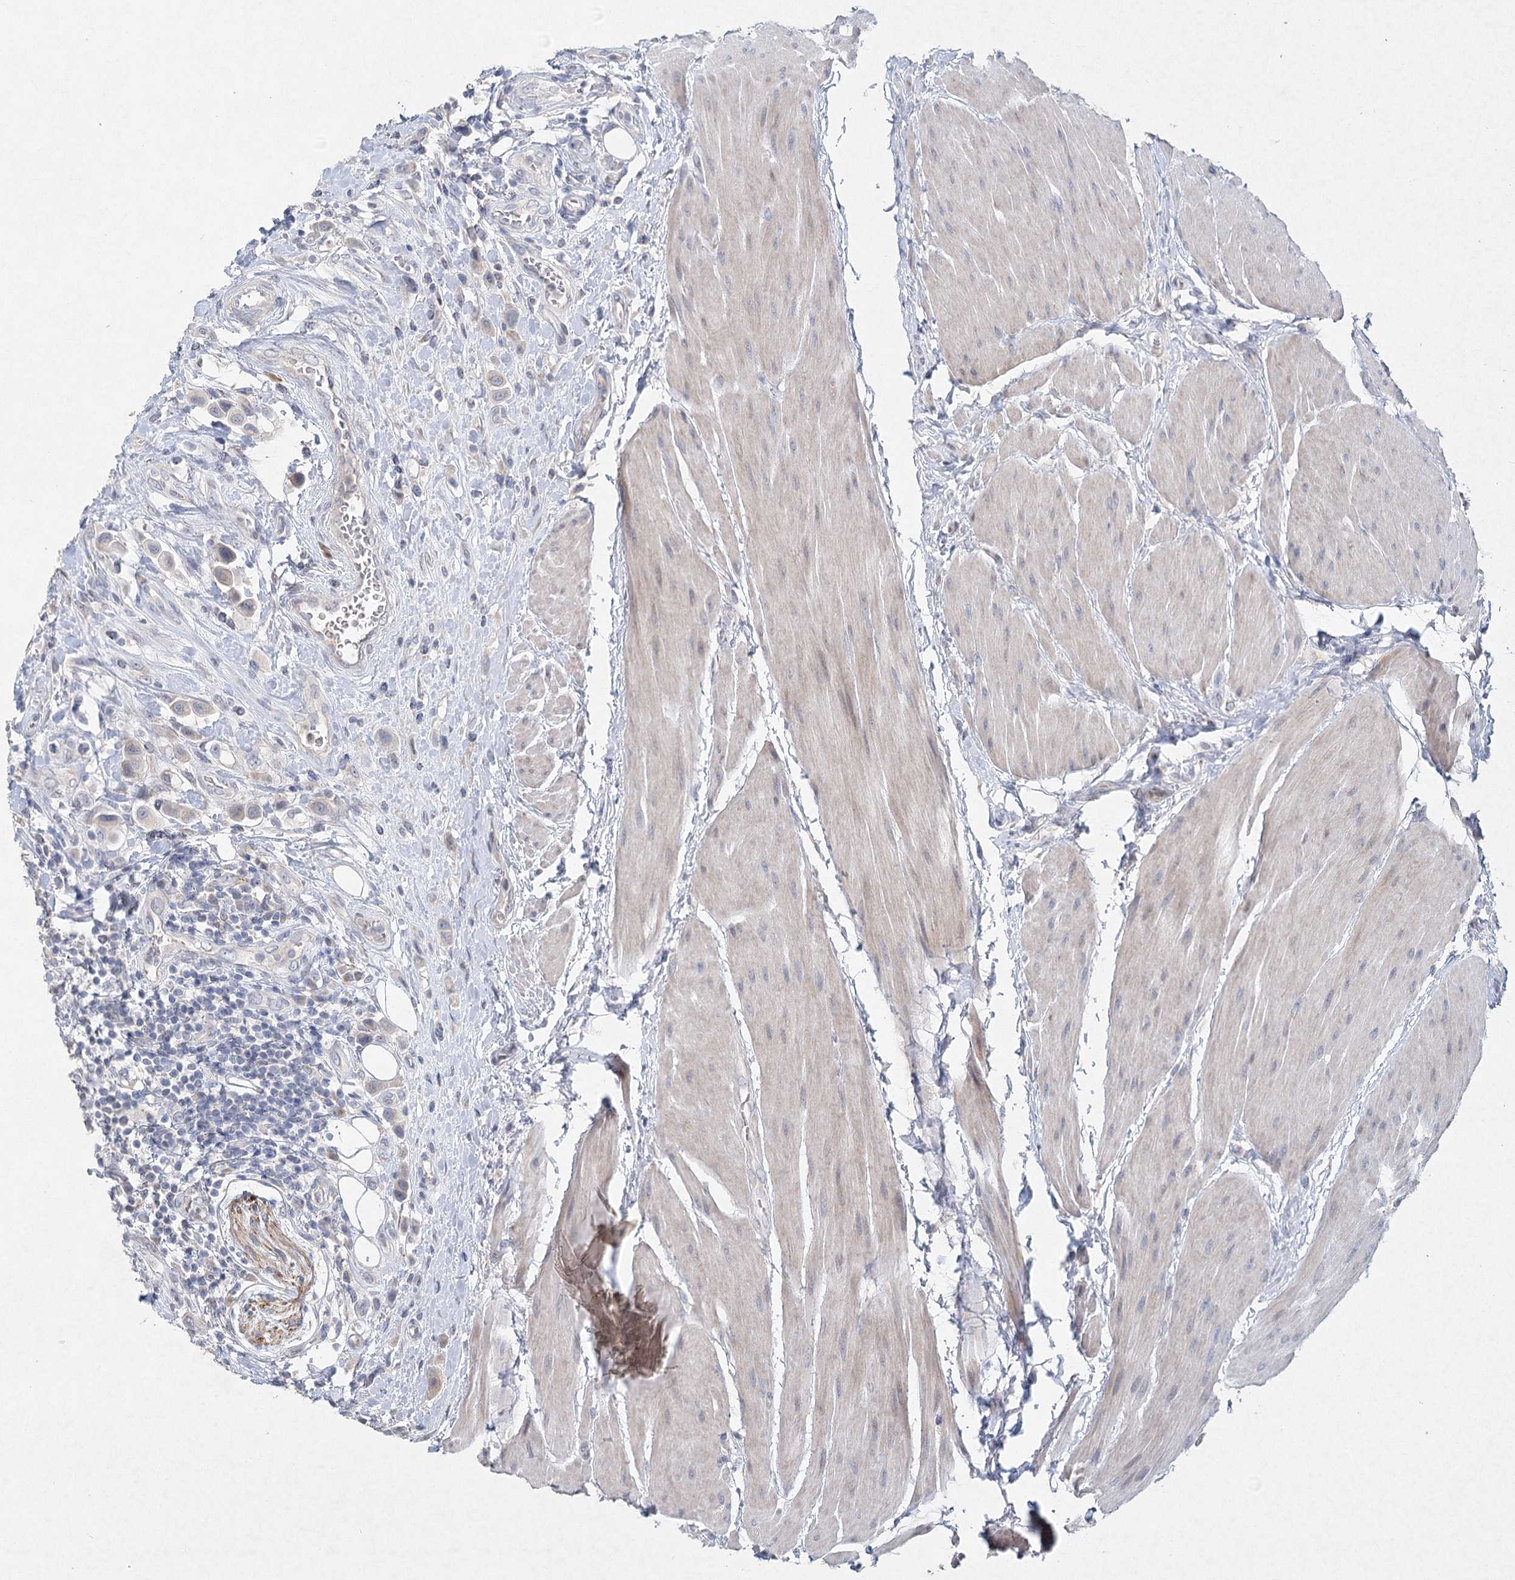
{"staining": {"intensity": "weak", "quantity": "<25%", "location": "cytoplasmic/membranous"}, "tissue": "urothelial cancer", "cell_type": "Tumor cells", "image_type": "cancer", "snomed": [{"axis": "morphology", "description": "Urothelial carcinoma, High grade"}, {"axis": "topography", "description": "Urinary bladder"}], "caption": "IHC image of human high-grade urothelial carcinoma stained for a protein (brown), which shows no positivity in tumor cells. (IHC, brightfield microscopy, high magnification).", "gene": "RFX6", "patient": {"sex": "male", "age": 50}}